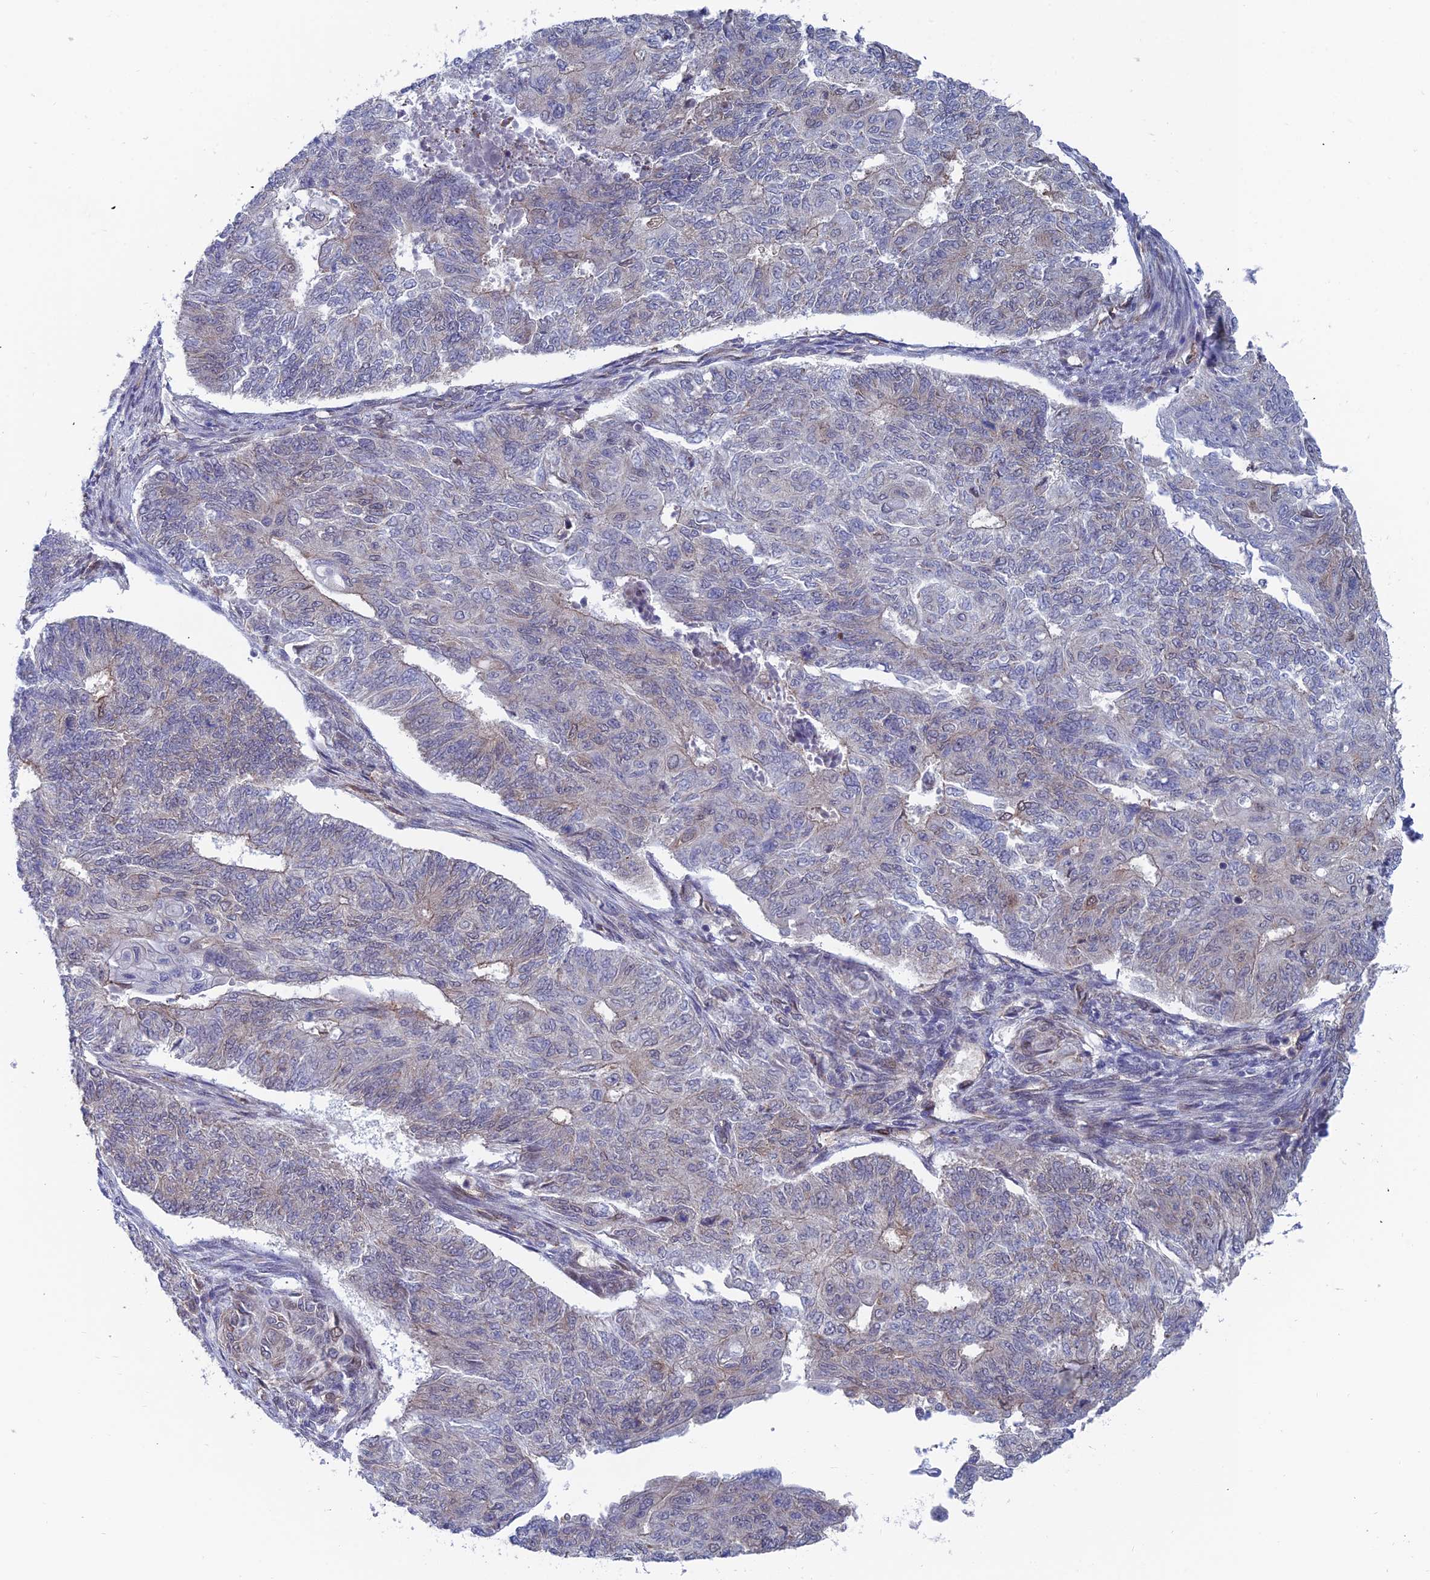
{"staining": {"intensity": "weak", "quantity": "<25%", "location": "cytoplasmic/membranous,nuclear"}, "tissue": "endometrial cancer", "cell_type": "Tumor cells", "image_type": "cancer", "snomed": [{"axis": "morphology", "description": "Adenocarcinoma, NOS"}, {"axis": "topography", "description": "Endometrium"}], "caption": "Tumor cells are negative for brown protein staining in adenocarcinoma (endometrial).", "gene": "IGBP1", "patient": {"sex": "female", "age": 32}}